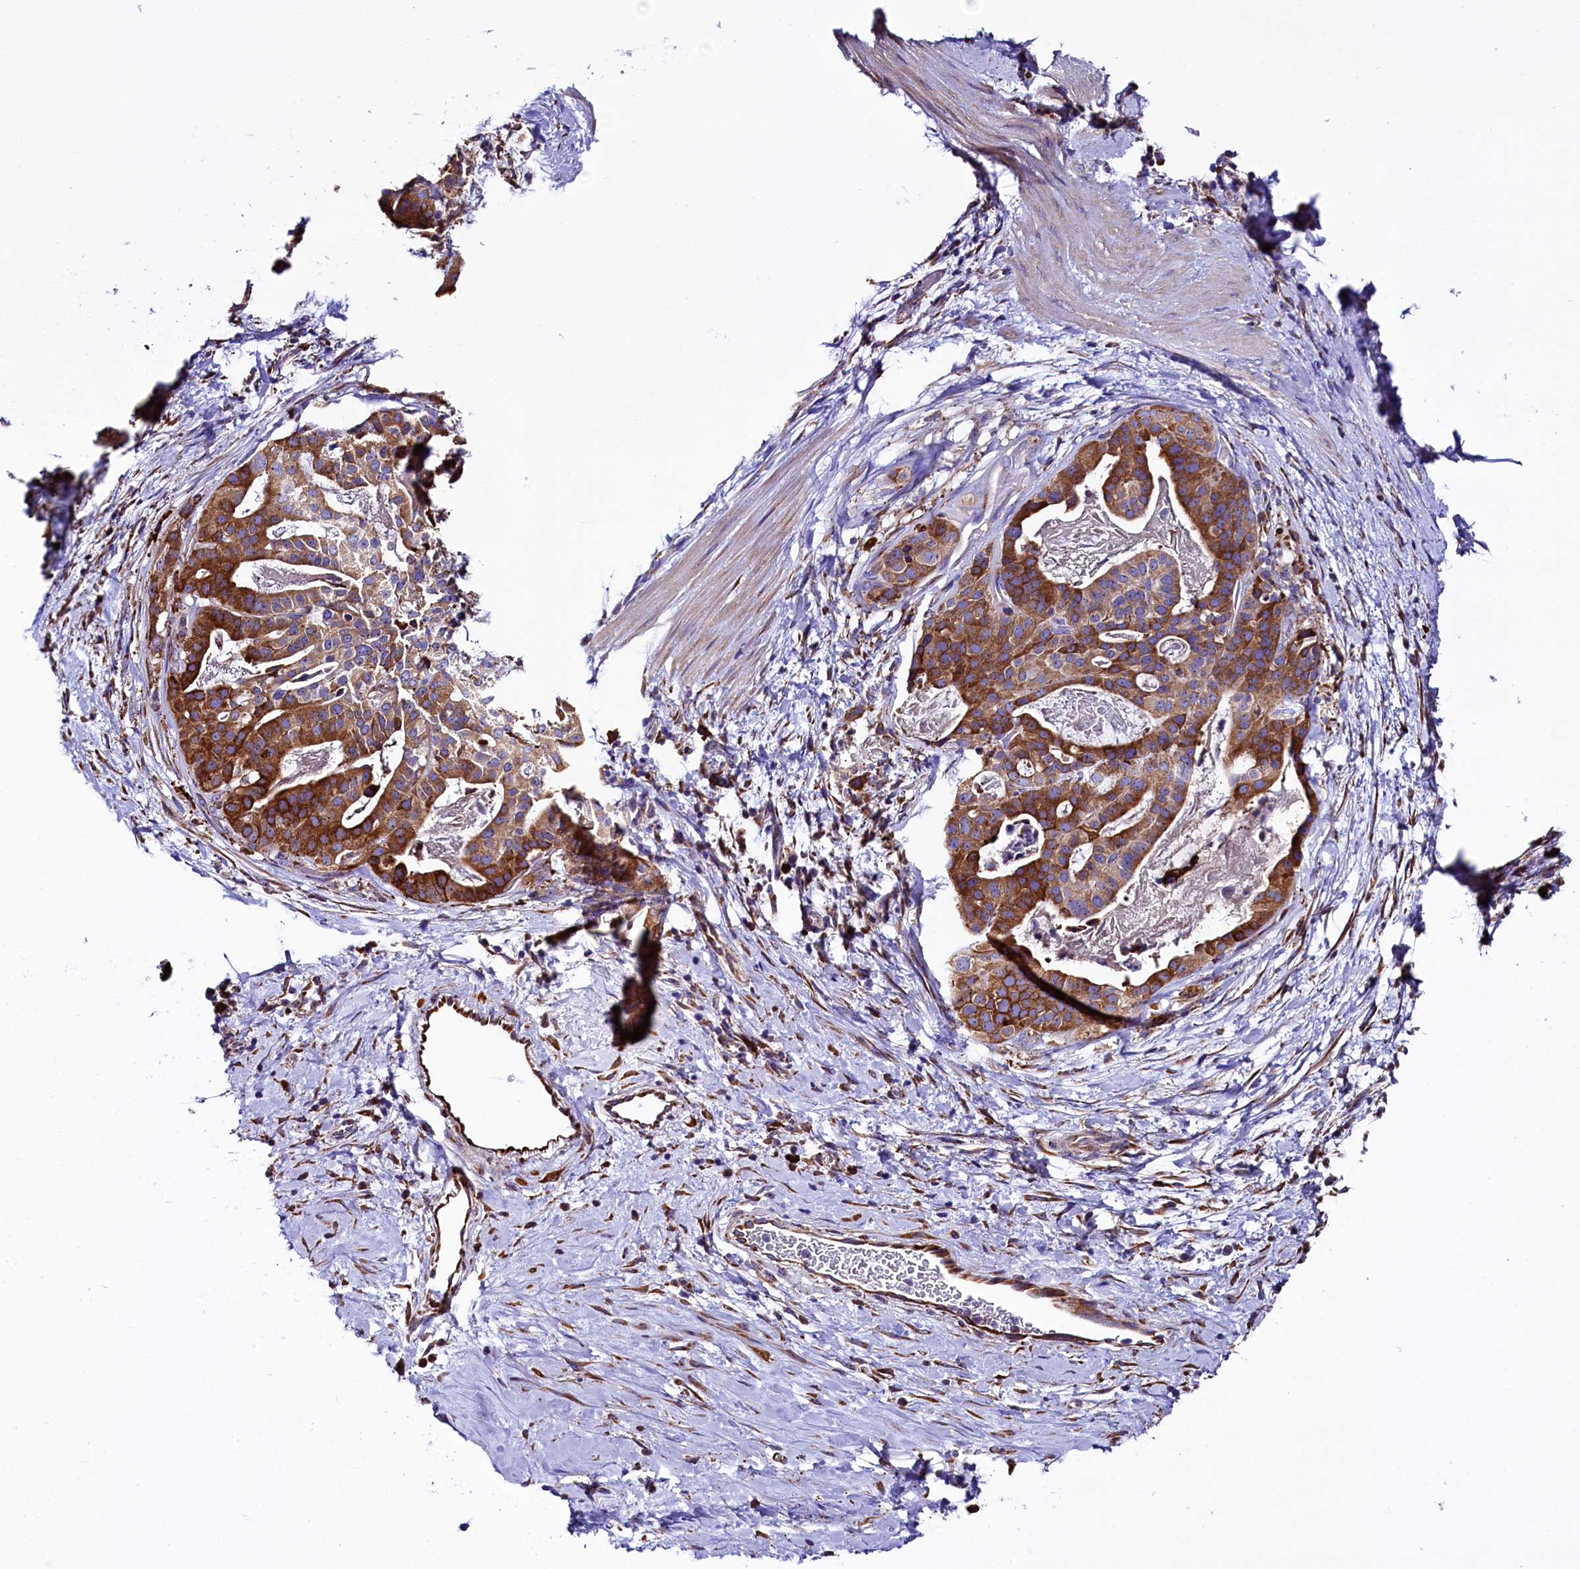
{"staining": {"intensity": "strong", "quantity": ">75%", "location": "cytoplasmic/membranous"}, "tissue": "stomach cancer", "cell_type": "Tumor cells", "image_type": "cancer", "snomed": [{"axis": "morphology", "description": "Adenocarcinoma, NOS"}, {"axis": "topography", "description": "Stomach"}], "caption": "Stomach cancer was stained to show a protein in brown. There is high levels of strong cytoplasmic/membranous positivity in approximately >75% of tumor cells. The protein is shown in brown color, while the nuclei are stained blue.", "gene": "CAPS2", "patient": {"sex": "male", "age": 48}}